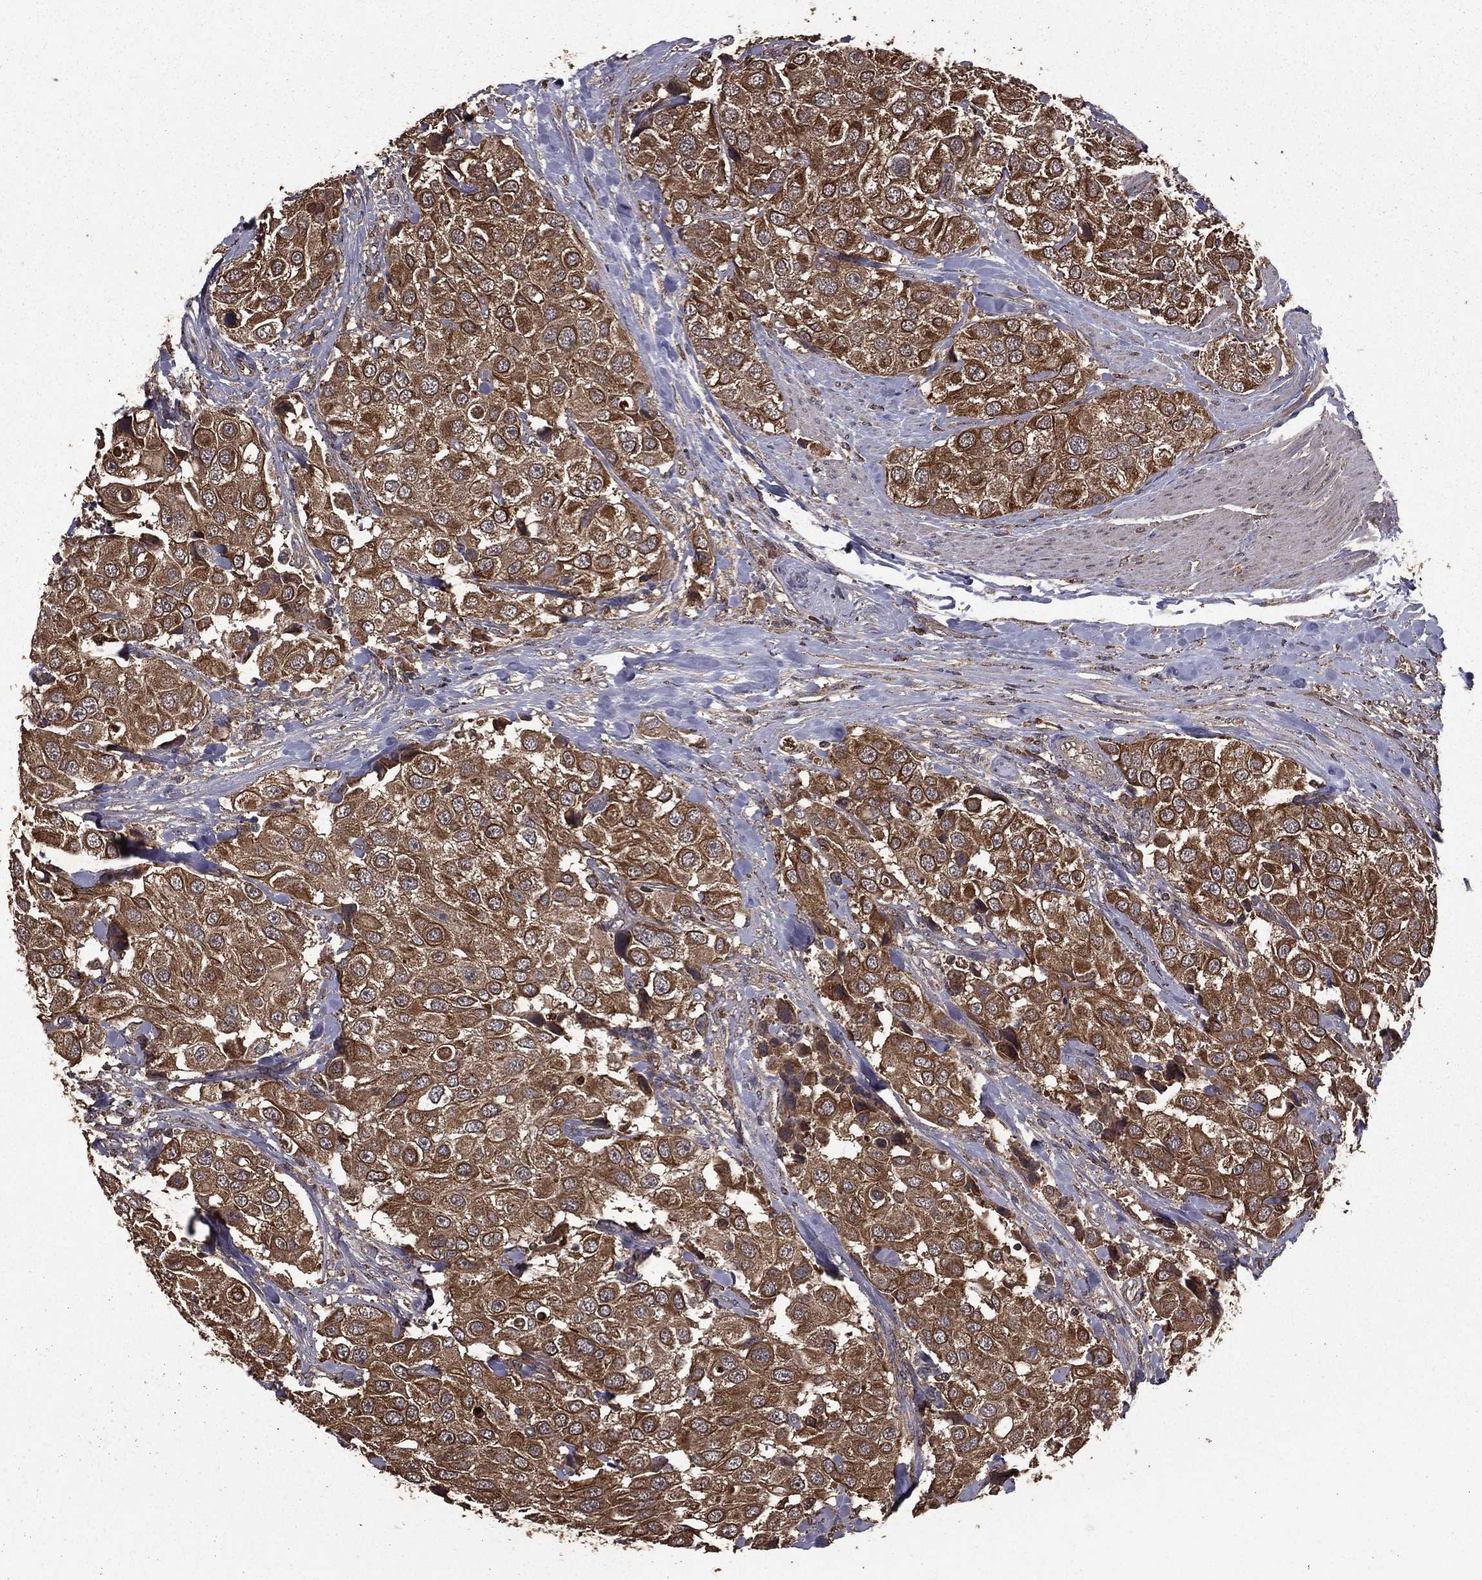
{"staining": {"intensity": "moderate", "quantity": ">75%", "location": "cytoplasmic/membranous"}, "tissue": "urothelial cancer", "cell_type": "Tumor cells", "image_type": "cancer", "snomed": [{"axis": "morphology", "description": "Urothelial carcinoma, High grade"}, {"axis": "topography", "description": "Urinary bladder"}], "caption": "A brown stain labels moderate cytoplasmic/membranous expression of a protein in urothelial carcinoma (high-grade) tumor cells.", "gene": "BIRC6", "patient": {"sex": "female", "age": 64}}